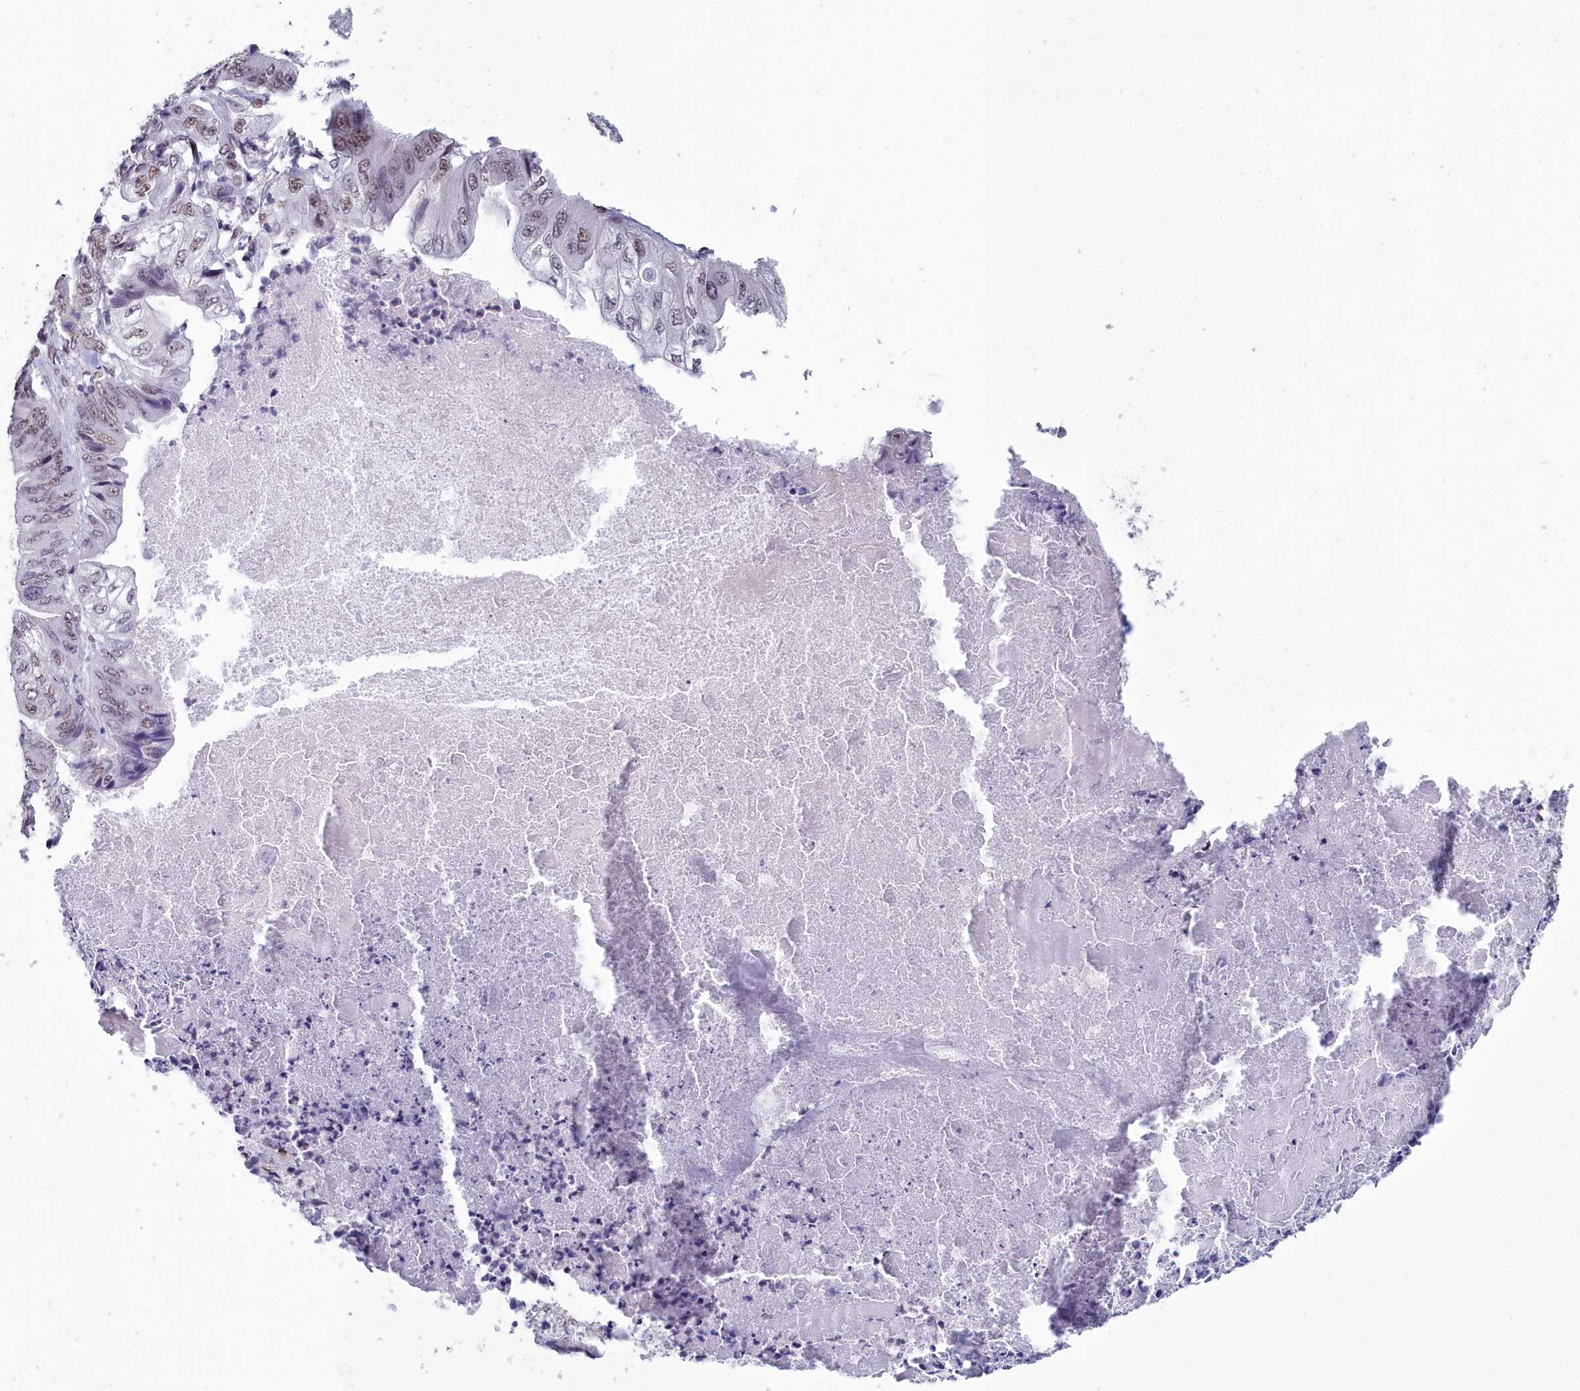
{"staining": {"intensity": "moderate", "quantity": ">75%", "location": "nuclear"}, "tissue": "stomach cancer", "cell_type": "Tumor cells", "image_type": "cancer", "snomed": [{"axis": "morphology", "description": "Adenocarcinoma, NOS"}, {"axis": "topography", "description": "Stomach"}], "caption": "A photomicrograph of stomach cancer stained for a protein exhibits moderate nuclear brown staining in tumor cells. (brown staining indicates protein expression, while blue staining denotes nuclei).", "gene": "CCDC97", "patient": {"sex": "male", "age": 62}}